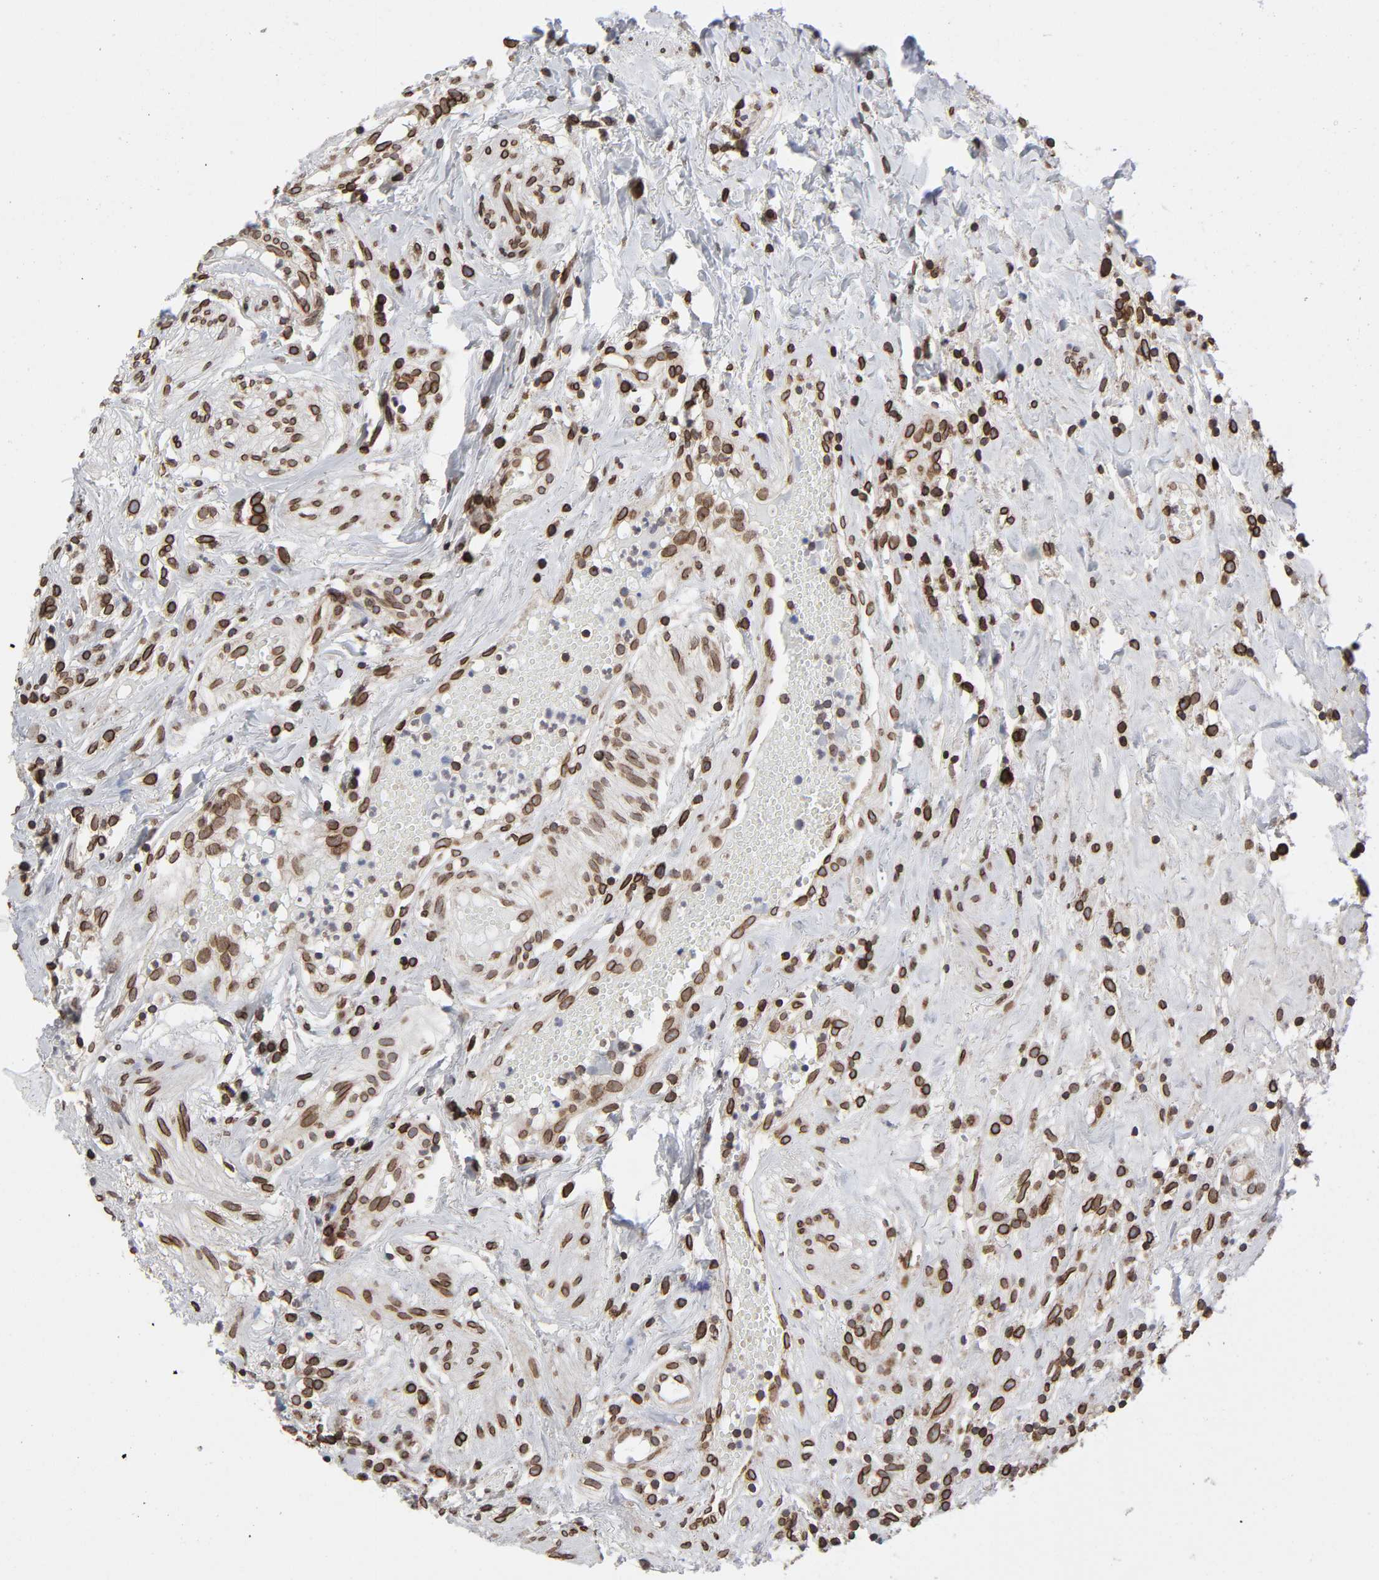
{"staining": {"intensity": "strong", "quantity": ">75%", "location": "cytoplasmic/membranous,nuclear"}, "tissue": "urothelial cancer", "cell_type": "Tumor cells", "image_type": "cancer", "snomed": [{"axis": "morphology", "description": "Urothelial carcinoma, High grade"}, {"axis": "topography", "description": "Urinary bladder"}], "caption": "DAB immunohistochemical staining of urothelial cancer displays strong cytoplasmic/membranous and nuclear protein staining in approximately >75% of tumor cells. (Stains: DAB in brown, nuclei in blue, Microscopy: brightfield microscopy at high magnification).", "gene": "RANGAP1", "patient": {"sex": "female", "age": 75}}